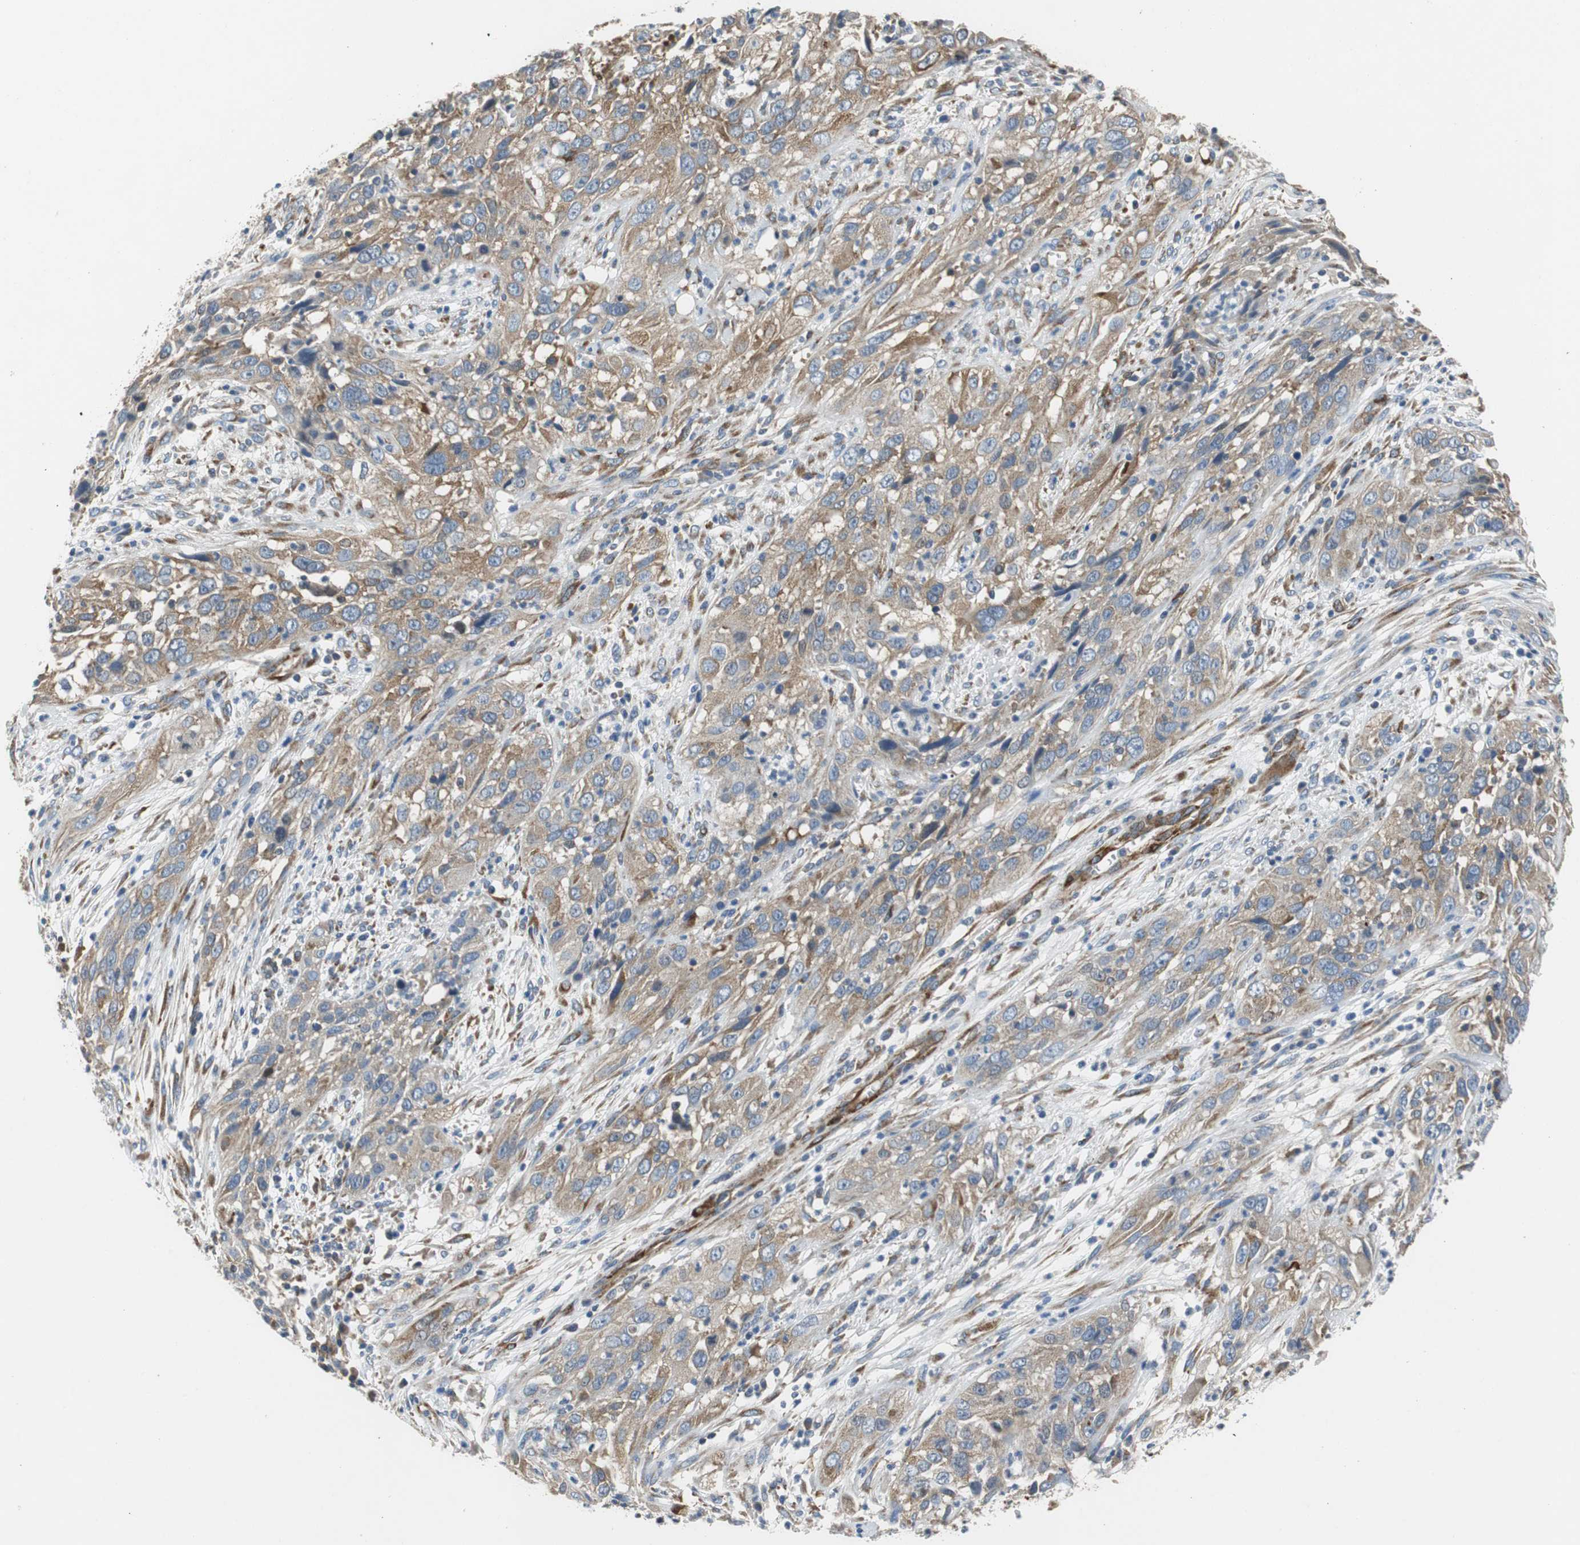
{"staining": {"intensity": "moderate", "quantity": ">75%", "location": "cytoplasmic/membranous"}, "tissue": "cervical cancer", "cell_type": "Tumor cells", "image_type": "cancer", "snomed": [{"axis": "morphology", "description": "Squamous cell carcinoma, NOS"}, {"axis": "topography", "description": "Cervix"}], "caption": "Immunohistochemical staining of squamous cell carcinoma (cervical) shows medium levels of moderate cytoplasmic/membranous staining in approximately >75% of tumor cells. The staining was performed using DAB (3,3'-diaminobenzidine), with brown indicating positive protein expression. Nuclei are stained blue with hematoxylin.", "gene": "ISCU", "patient": {"sex": "female", "age": 32}}